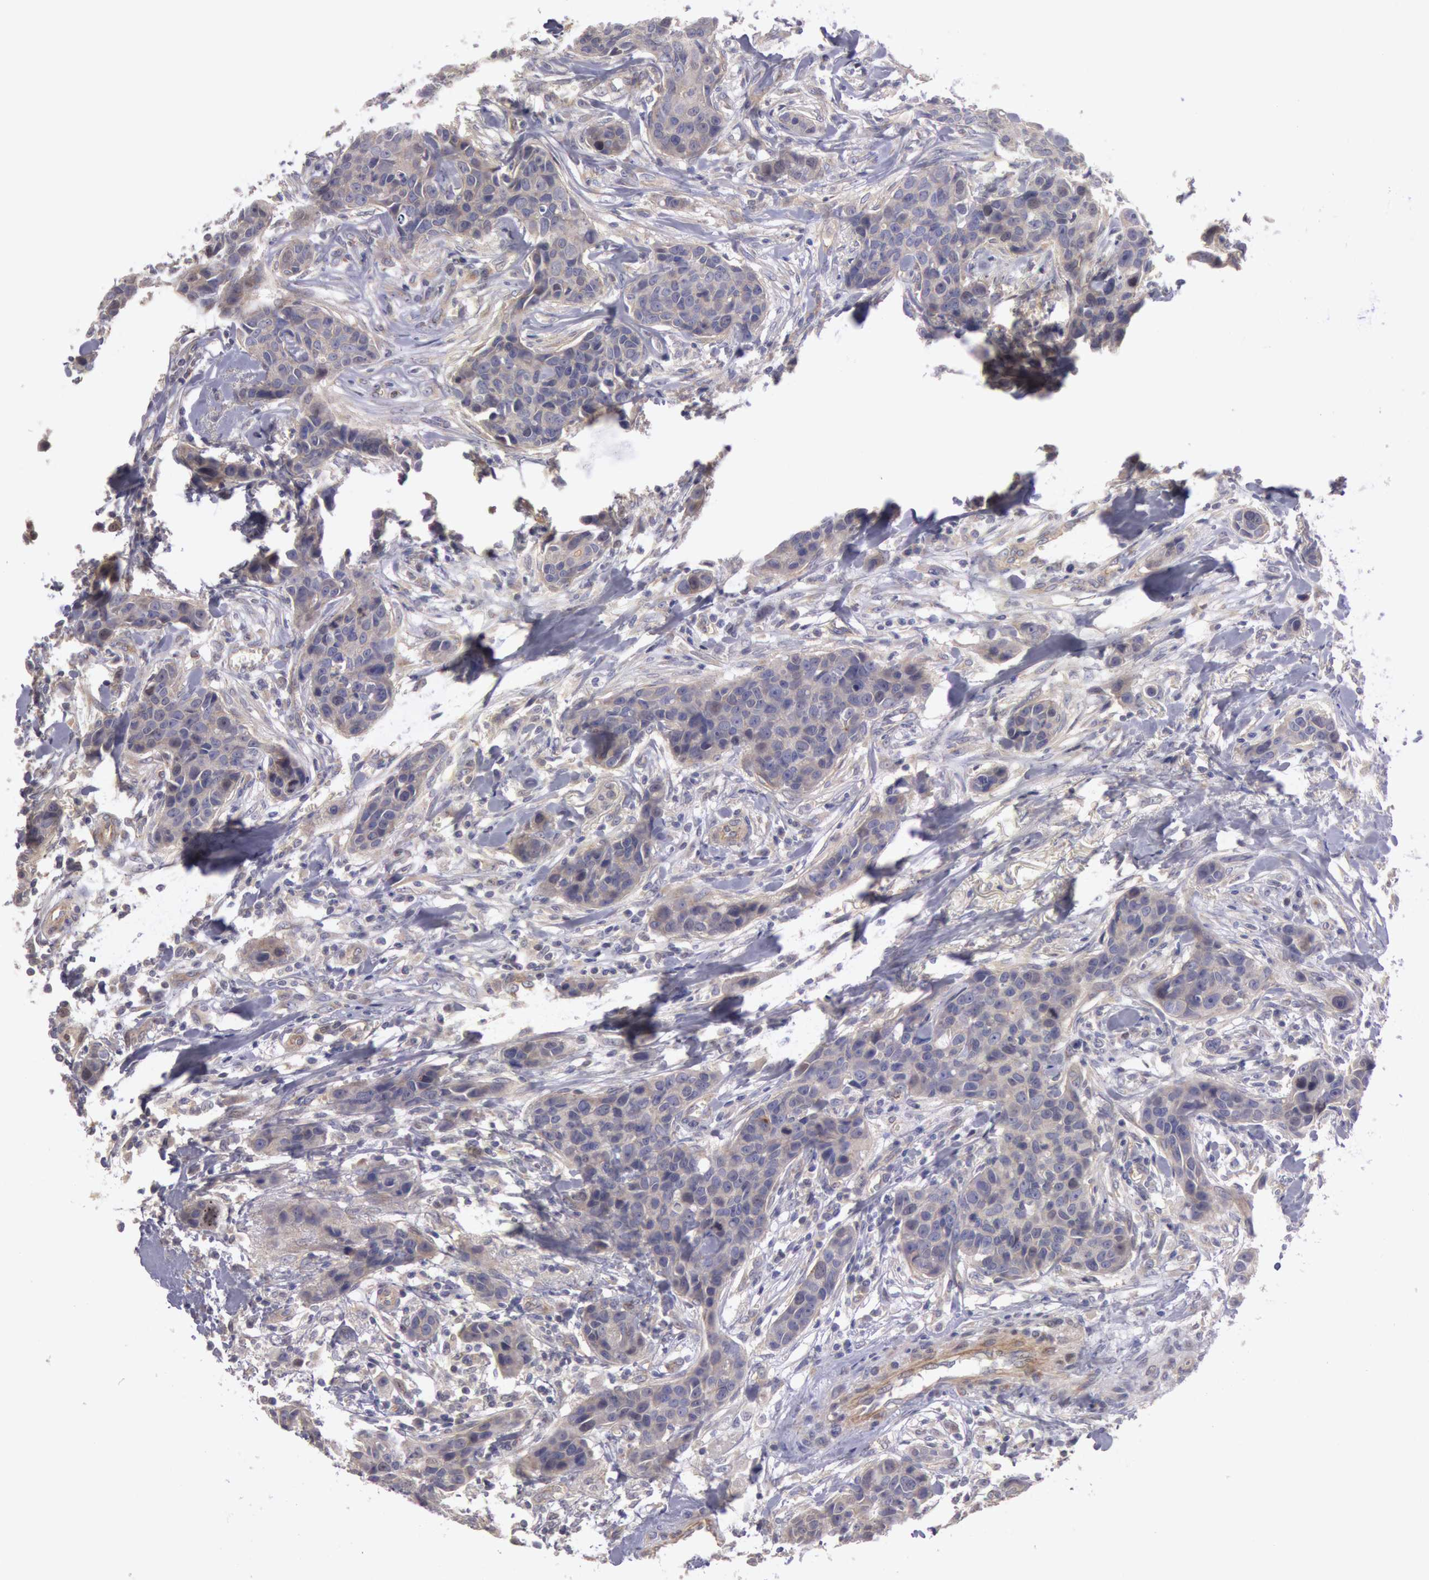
{"staining": {"intensity": "negative", "quantity": "none", "location": "none"}, "tissue": "breast cancer", "cell_type": "Tumor cells", "image_type": "cancer", "snomed": [{"axis": "morphology", "description": "Duct carcinoma"}, {"axis": "topography", "description": "Breast"}], "caption": "This is an IHC histopathology image of breast cancer (intraductal carcinoma). There is no positivity in tumor cells.", "gene": "AMOTL1", "patient": {"sex": "female", "age": 91}}